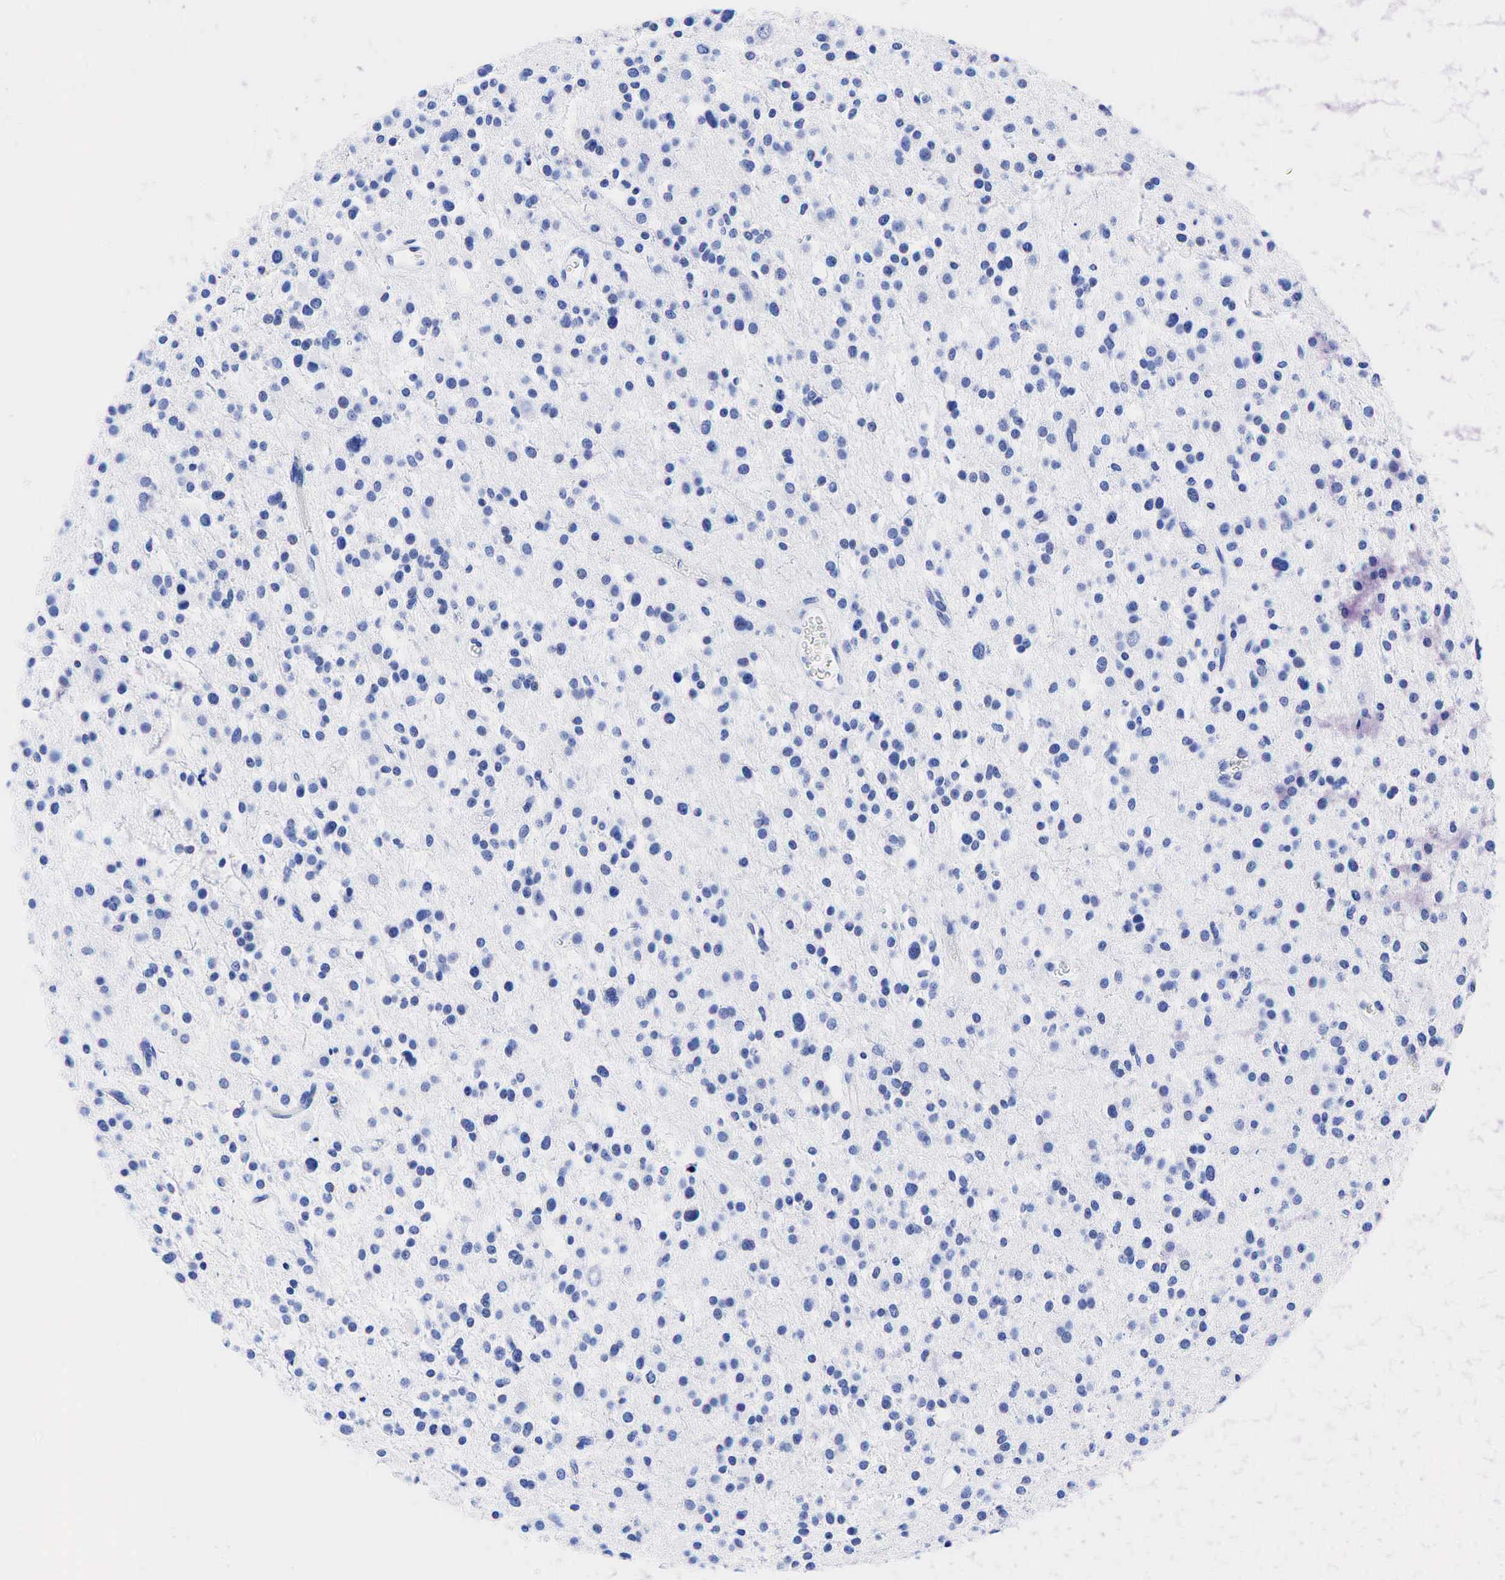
{"staining": {"intensity": "negative", "quantity": "none", "location": "none"}, "tissue": "glioma", "cell_type": "Tumor cells", "image_type": "cancer", "snomed": [{"axis": "morphology", "description": "Glioma, malignant, Low grade"}, {"axis": "topography", "description": "Brain"}], "caption": "Immunohistochemical staining of human glioma reveals no significant positivity in tumor cells.", "gene": "KRT19", "patient": {"sex": "female", "age": 36}}